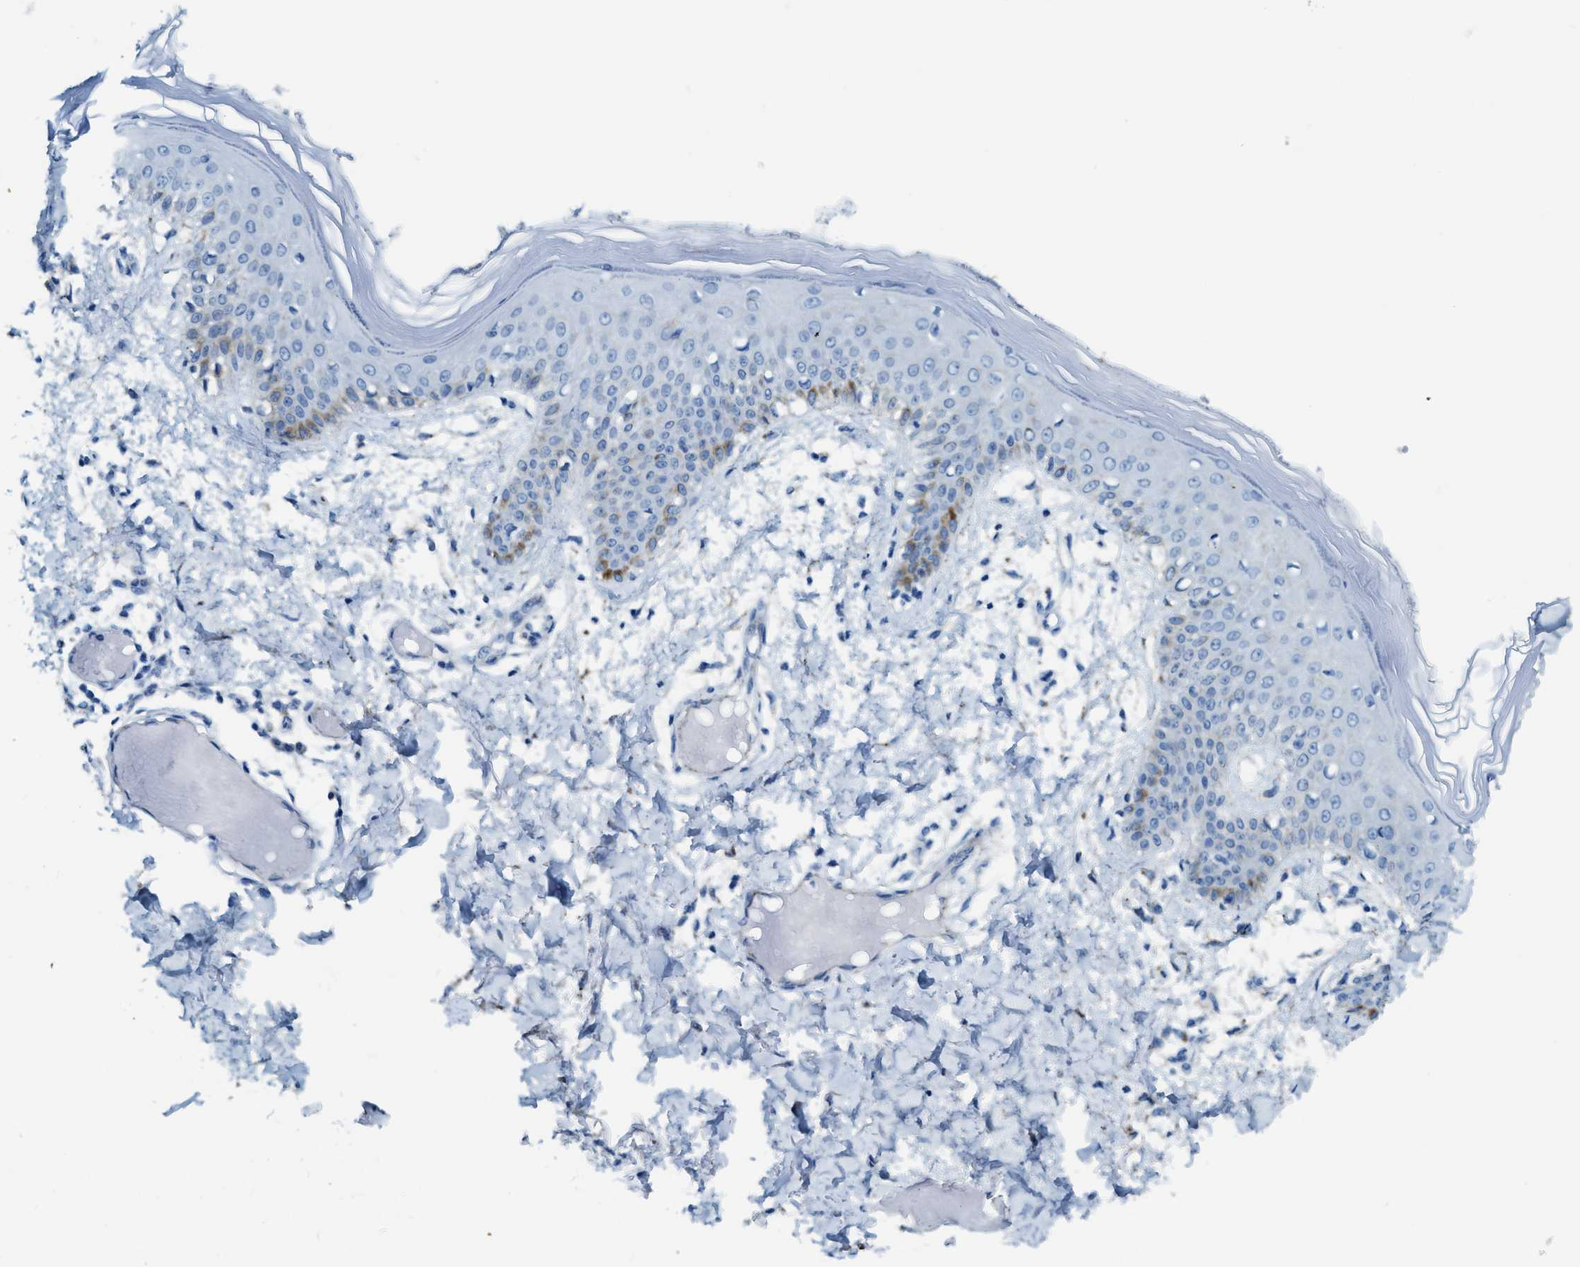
{"staining": {"intensity": "negative", "quantity": "none", "location": "none"}, "tissue": "skin", "cell_type": "Fibroblasts", "image_type": "normal", "snomed": [{"axis": "morphology", "description": "Normal tissue, NOS"}, {"axis": "topography", "description": "Skin"}], "caption": "The photomicrograph demonstrates no significant staining in fibroblasts of skin. Brightfield microscopy of immunohistochemistry stained with DAB (3,3'-diaminobenzidine) (brown) and hematoxylin (blue), captured at high magnification.", "gene": "SCARB2", "patient": {"sex": "male", "age": 53}}